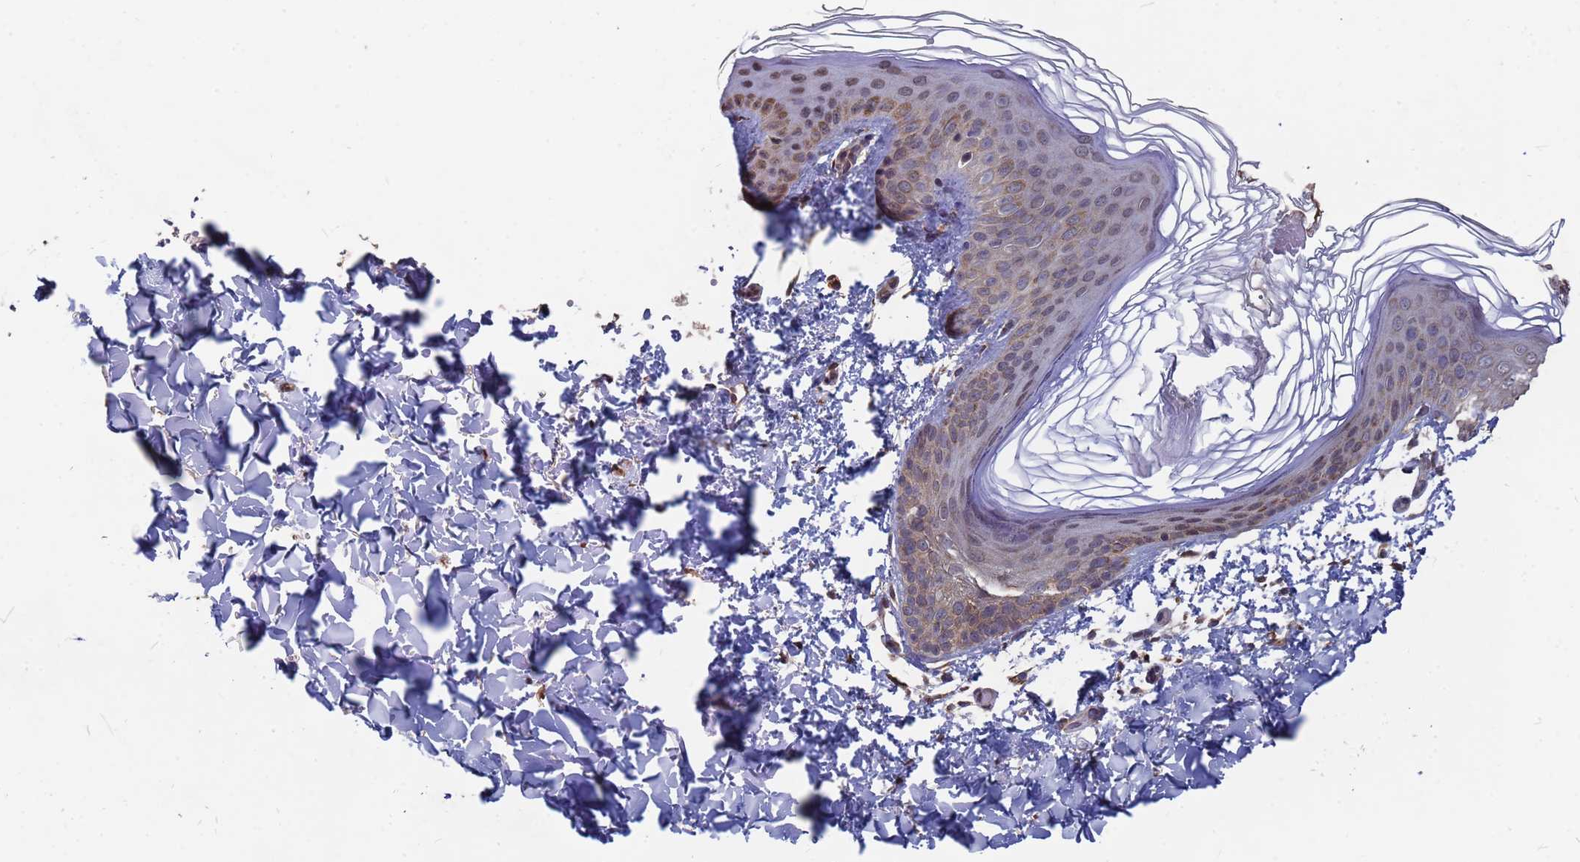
{"staining": {"intensity": "weak", "quantity": ">75%", "location": "cytoplasmic/membranous"}, "tissue": "skin", "cell_type": "Fibroblasts", "image_type": "normal", "snomed": [{"axis": "morphology", "description": "Normal tissue, NOS"}, {"axis": "topography", "description": "Skin"}], "caption": "Immunohistochemistry staining of benign skin, which exhibits low levels of weak cytoplasmic/membranous expression in approximately >75% of fibroblasts indicating weak cytoplasmic/membranous protein positivity. The staining was performed using DAB (brown) for protein detection and nuclei were counterstained in hematoxylin (blue).", "gene": "CFAP119", "patient": {"sex": "female", "age": 58}}